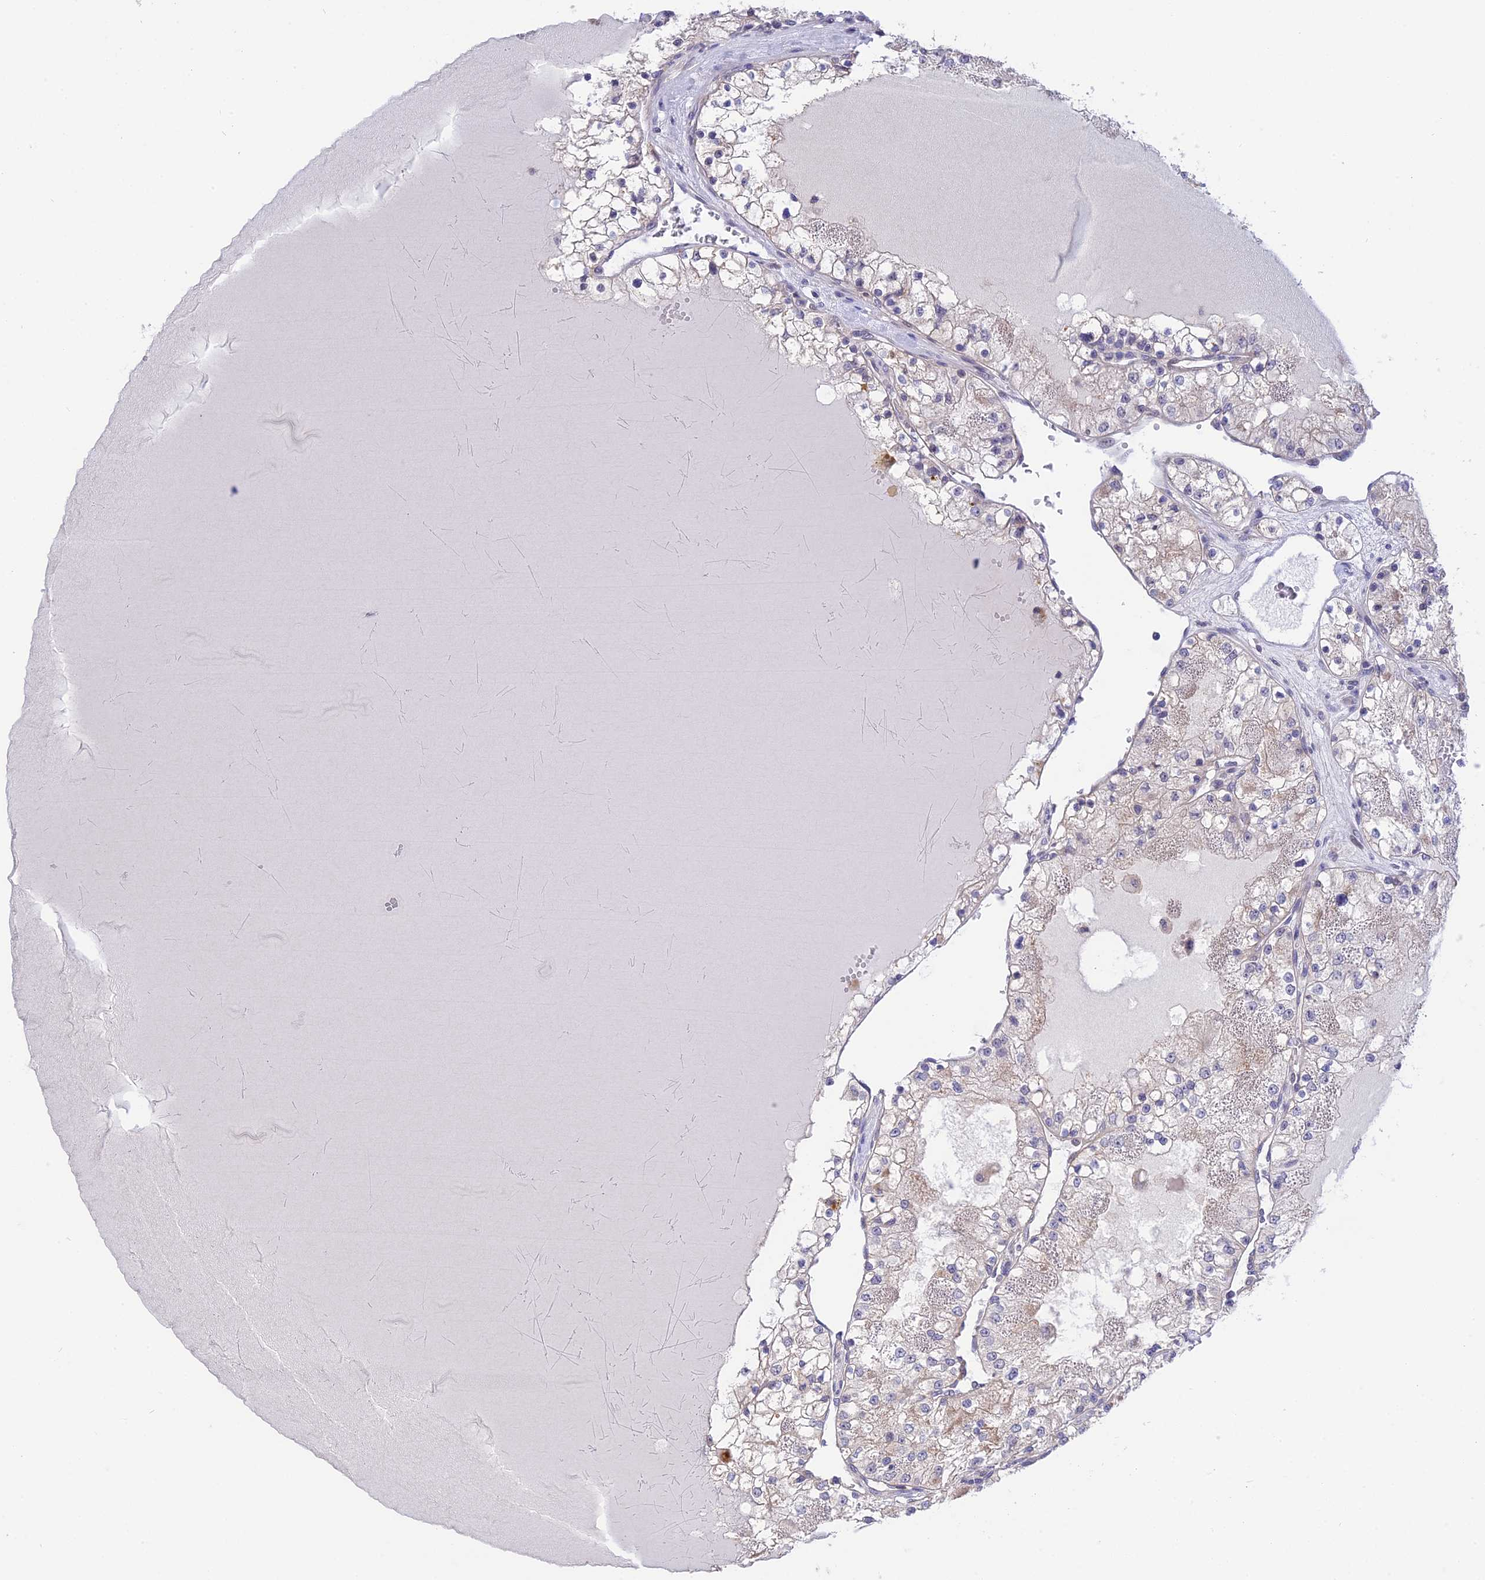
{"staining": {"intensity": "negative", "quantity": "none", "location": "none"}, "tissue": "renal cancer", "cell_type": "Tumor cells", "image_type": "cancer", "snomed": [{"axis": "morphology", "description": "Normal tissue, NOS"}, {"axis": "morphology", "description": "Adenocarcinoma, NOS"}, {"axis": "topography", "description": "Kidney"}], "caption": "The image exhibits no staining of tumor cells in adenocarcinoma (renal).", "gene": "KCTD14", "patient": {"sex": "male", "age": 68}}